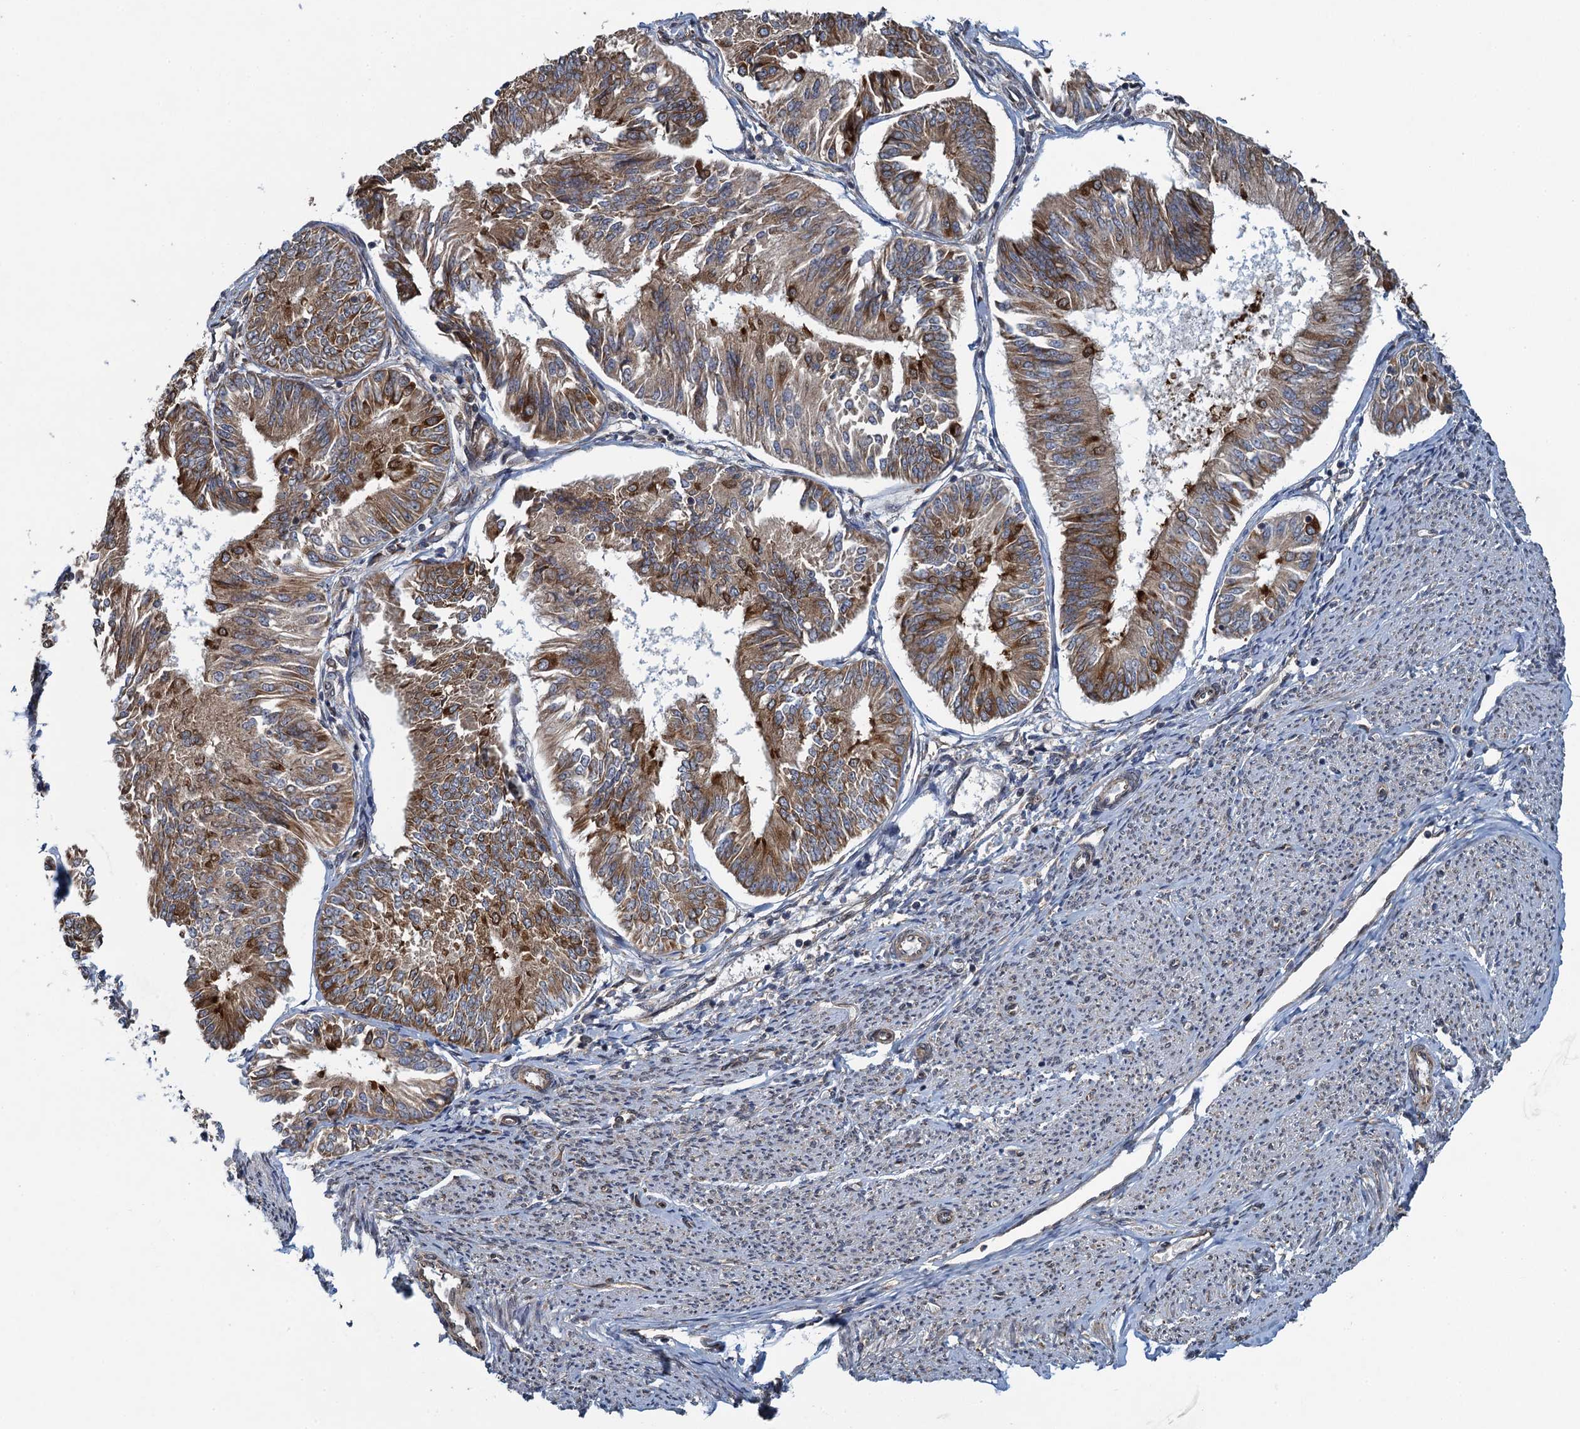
{"staining": {"intensity": "moderate", "quantity": ">75%", "location": "cytoplasmic/membranous"}, "tissue": "endometrial cancer", "cell_type": "Tumor cells", "image_type": "cancer", "snomed": [{"axis": "morphology", "description": "Adenocarcinoma, NOS"}, {"axis": "topography", "description": "Endometrium"}], "caption": "A medium amount of moderate cytoplasmic/membranous staining is seen in approximately >75% of tumor cells in endometrial cancer tissue. (Brightfield microscopy of DAB IHC at high magnification).", "gene": "MDM1", "patient": {"sex": "female", "age": 58}}